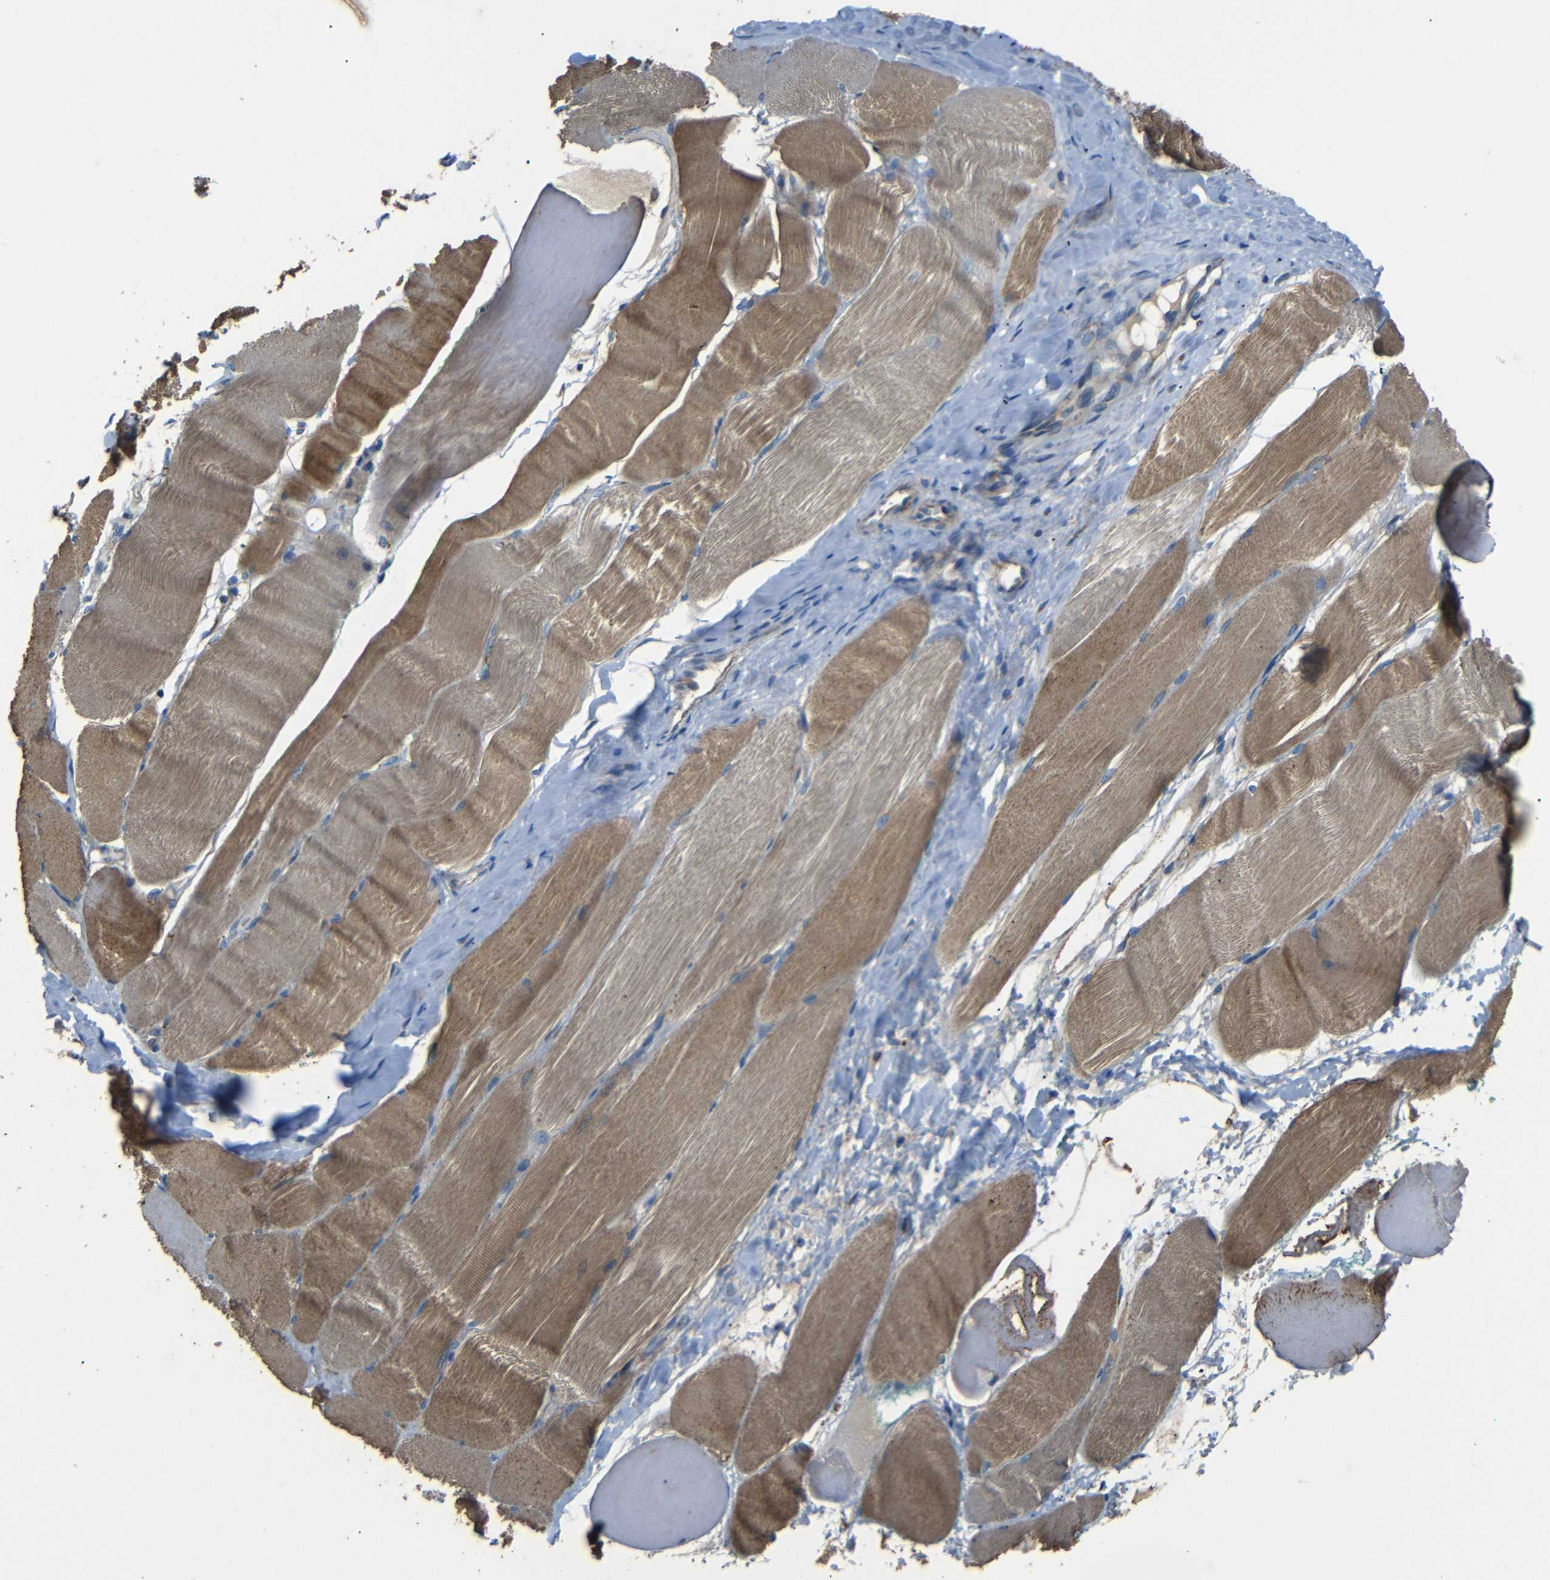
{"staining": {"intensity": "moderate", "quantity": ">75%", "location": "cytoplasmic/membranous"}, "tissue": "skeletal muscle", "cell_type": "Myocytes", "image_type": "normal", "snomed": [{"axis": "morphology", "description": "Normal tissue, NOS"}, {"axis": "morphology", "description": "Squamous cell carcinoma, NOS"}, {"axis": "topography", "description": "Skeletal muscle"}], "caption": "Immunohistochemical staining of benign human skeletal muscle shows moderate cytoplasmic/membranous protein positivity in approximately >75% of myocytes.", "gene": "NETO2", "patient": {"sex": "male", "age": 51}}